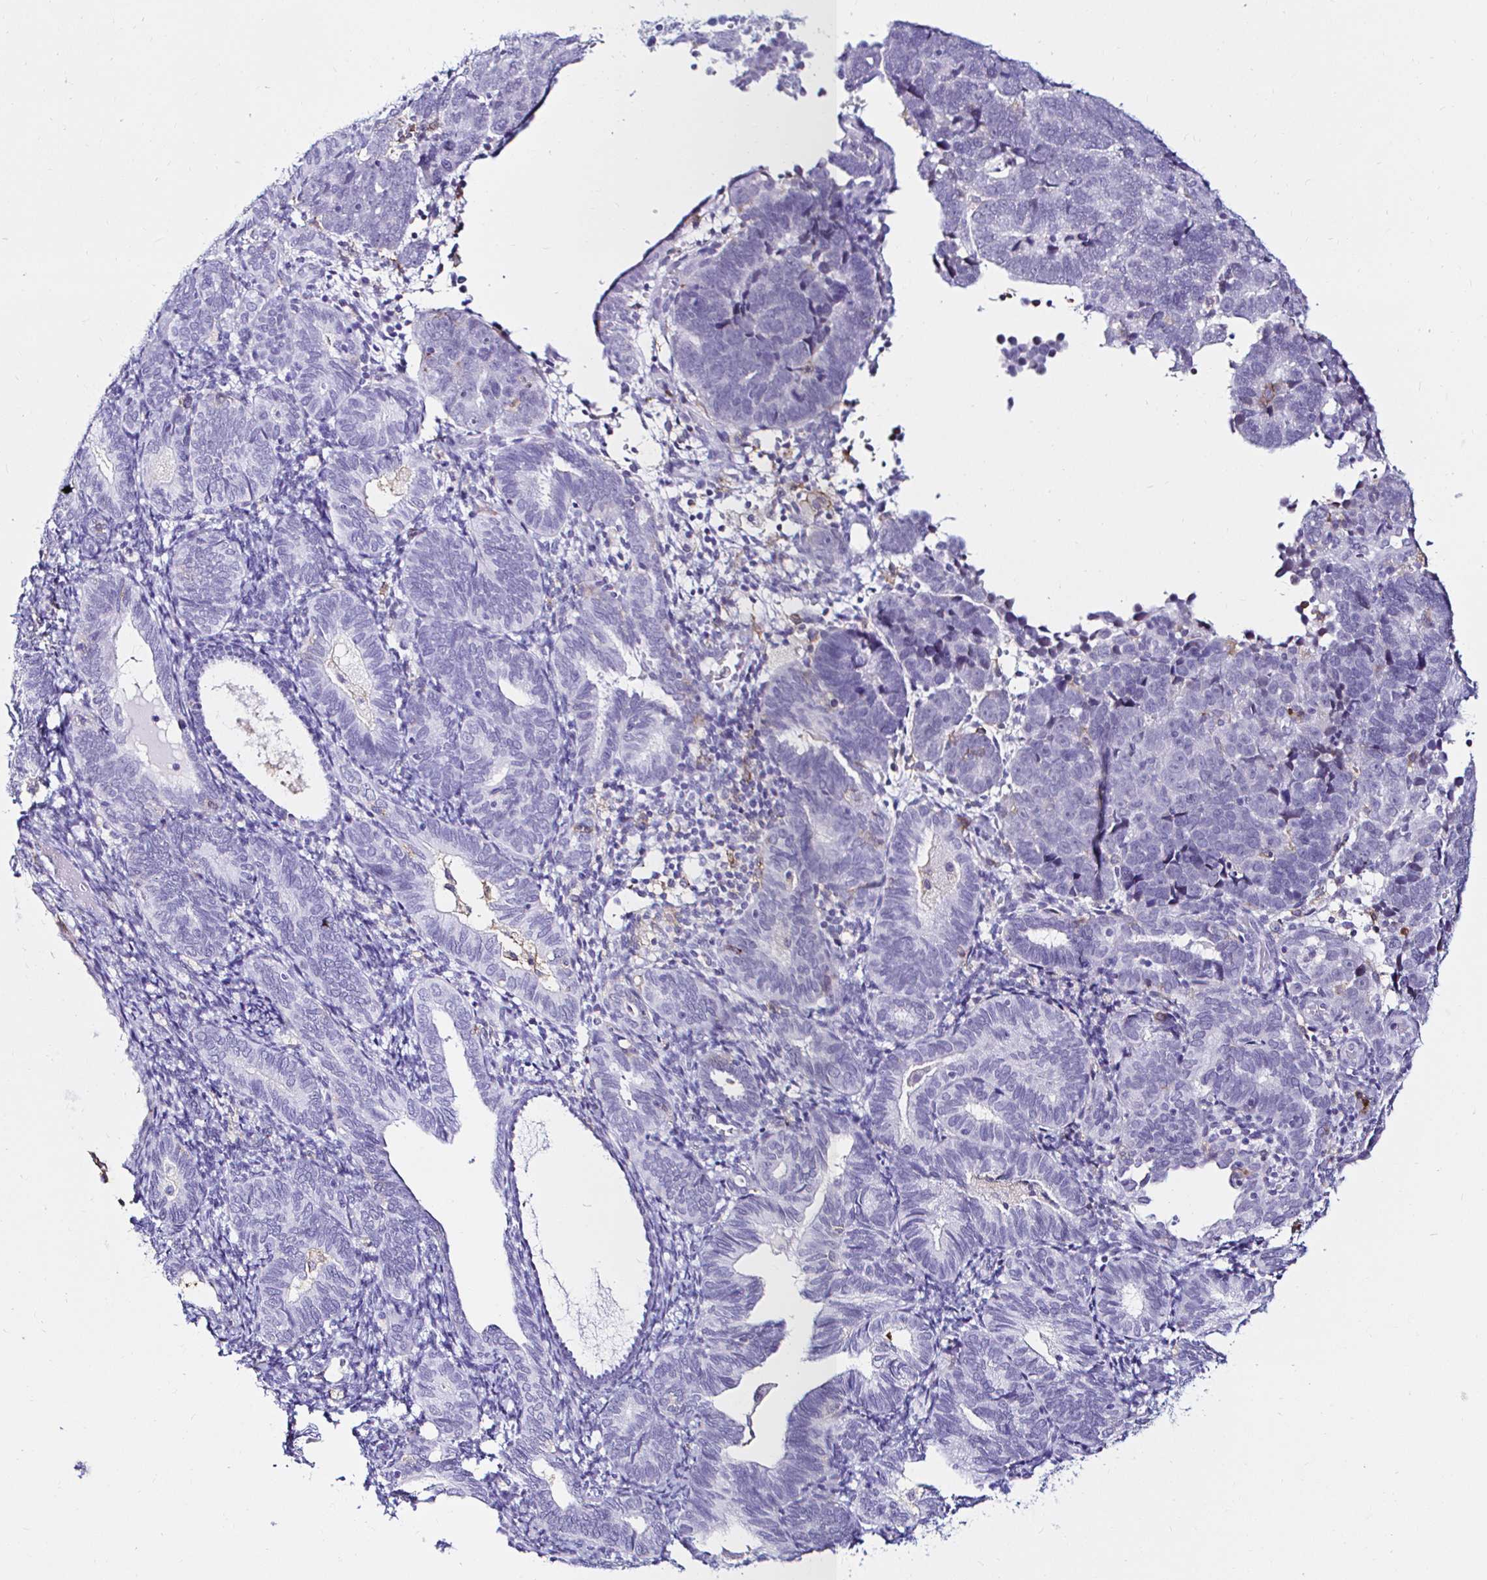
{"staining": {"intensity": "negative", "quantity": "none", "location": "none"}, "tissue": "endometrial cancer", "cell_type": "Tumor cells", "image_type": "cancer", "snomed": [{"axis": "morphology", "description": "Adenocarcinoma, NOS"}, {"axis": "topography", "description": "Endometrium"}], "caption": "DAB (3,3'-diaminobenzidine) immunohistochemical staining of human endometrial cancer demonstrates no significant expression in tumor cells. Brightfield microscopy of immunohistochemistry (IHC) stained with DAB (brown) and hematoxylin (blue), captured at high magnification.", "gene": "CYBB", "patient": {"sex": "female", "age": 82}}